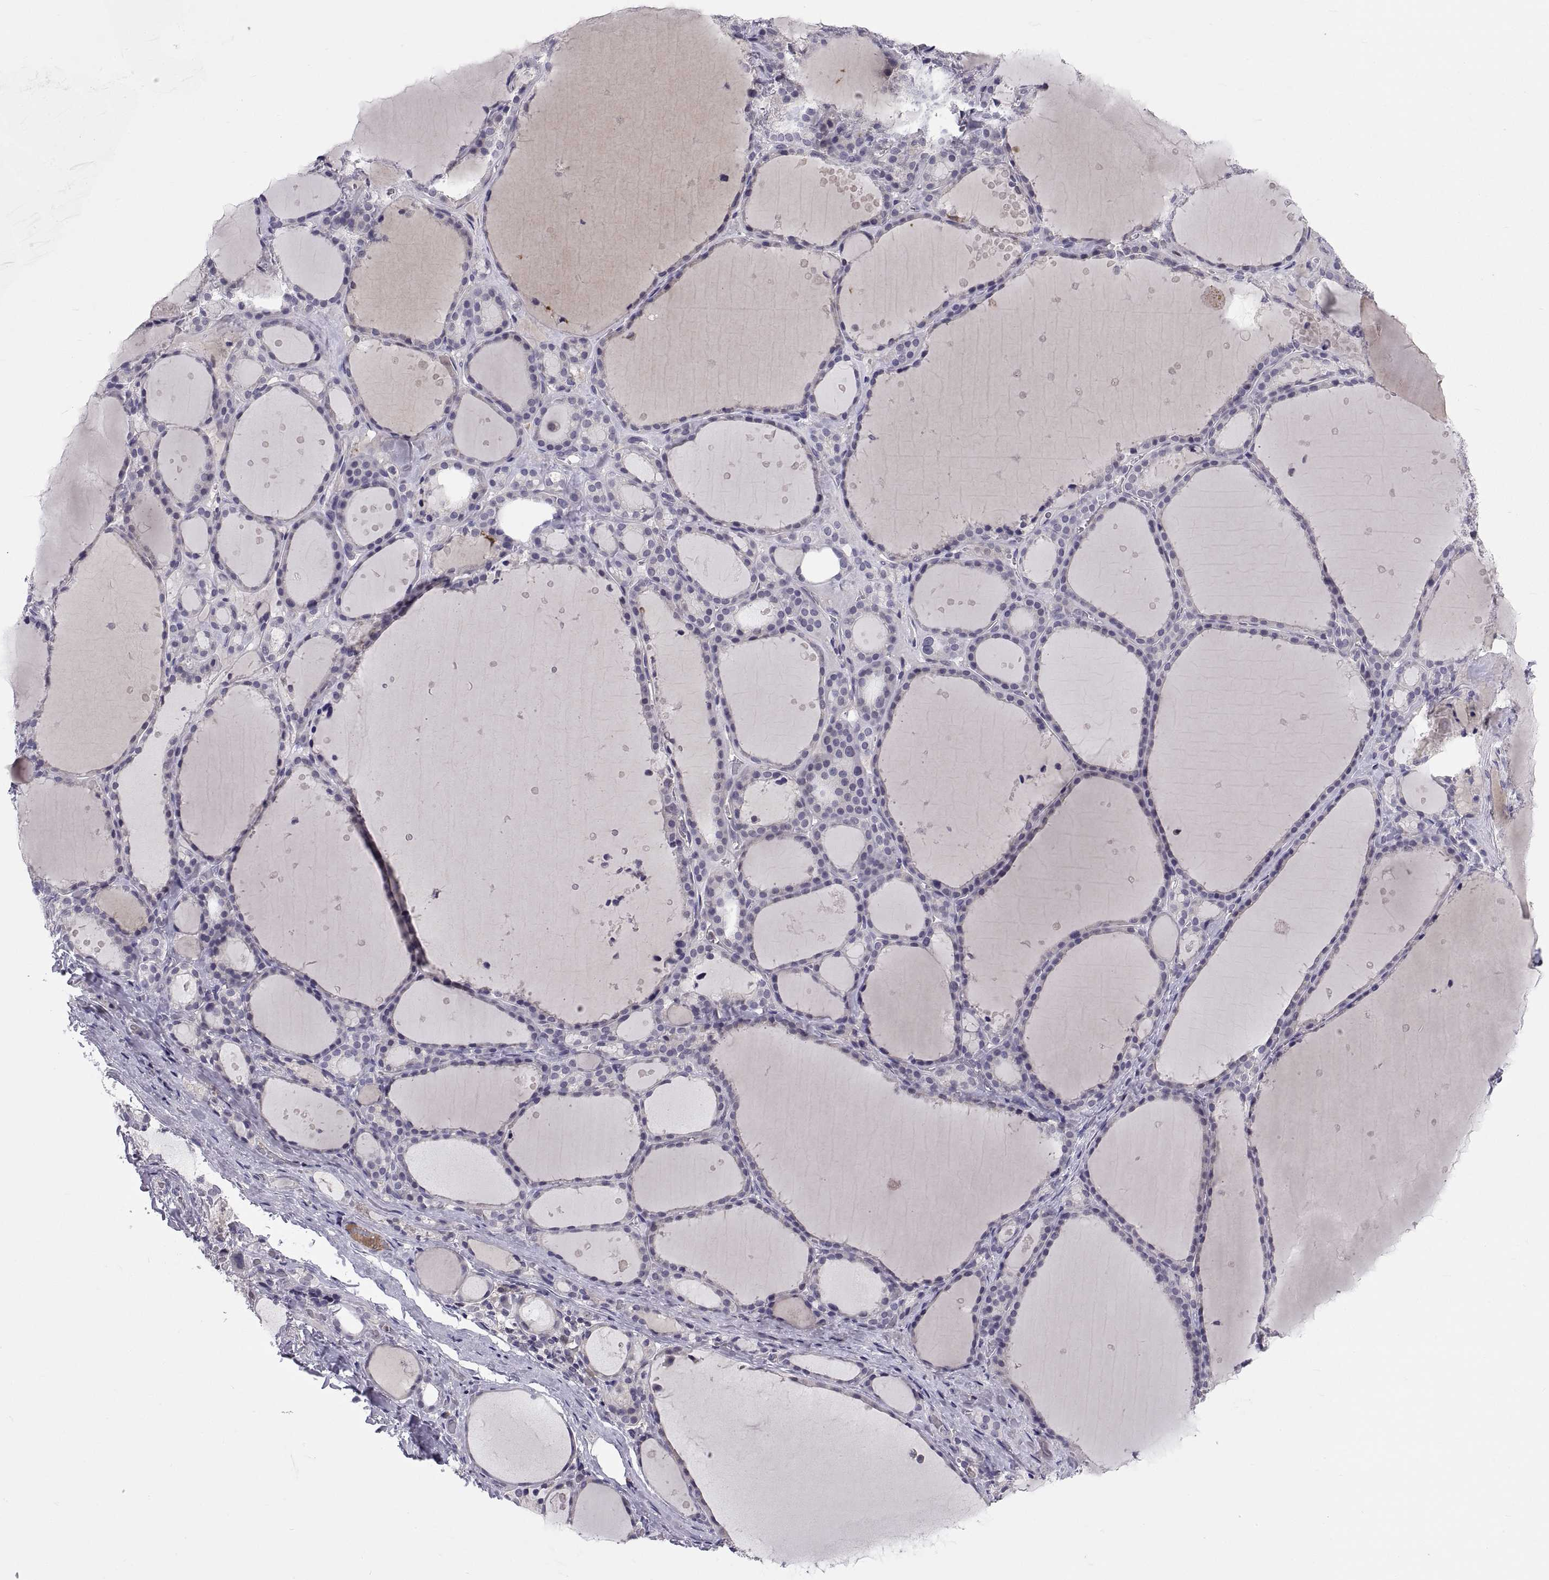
{"staining": {"intensity": "negative", "quantity": "none", "location": "none"}, "tissue": "thyroid gland", "cell_type": "Glandular cells", "image_type": "normal", "snomed": [{"axis": "morphology", "description": "Normal tissue, NOS"}, {"axis": "topography", "description": "Thyroid gland"}], "caption": "This micrograph is of benign thyroid gland stained with immunohistochemistry (IHC) to label a protein in brown with the nuclei are counter-stained blue. There is no positivity in glandular cells. The staining is performed using DAB (3,3'-diaminobenzidine) brown chromogen with nuclei counter-stained in using hematoxylin.", "gene": "PKP1", "patient": {"sex": "male", "age": 68}}